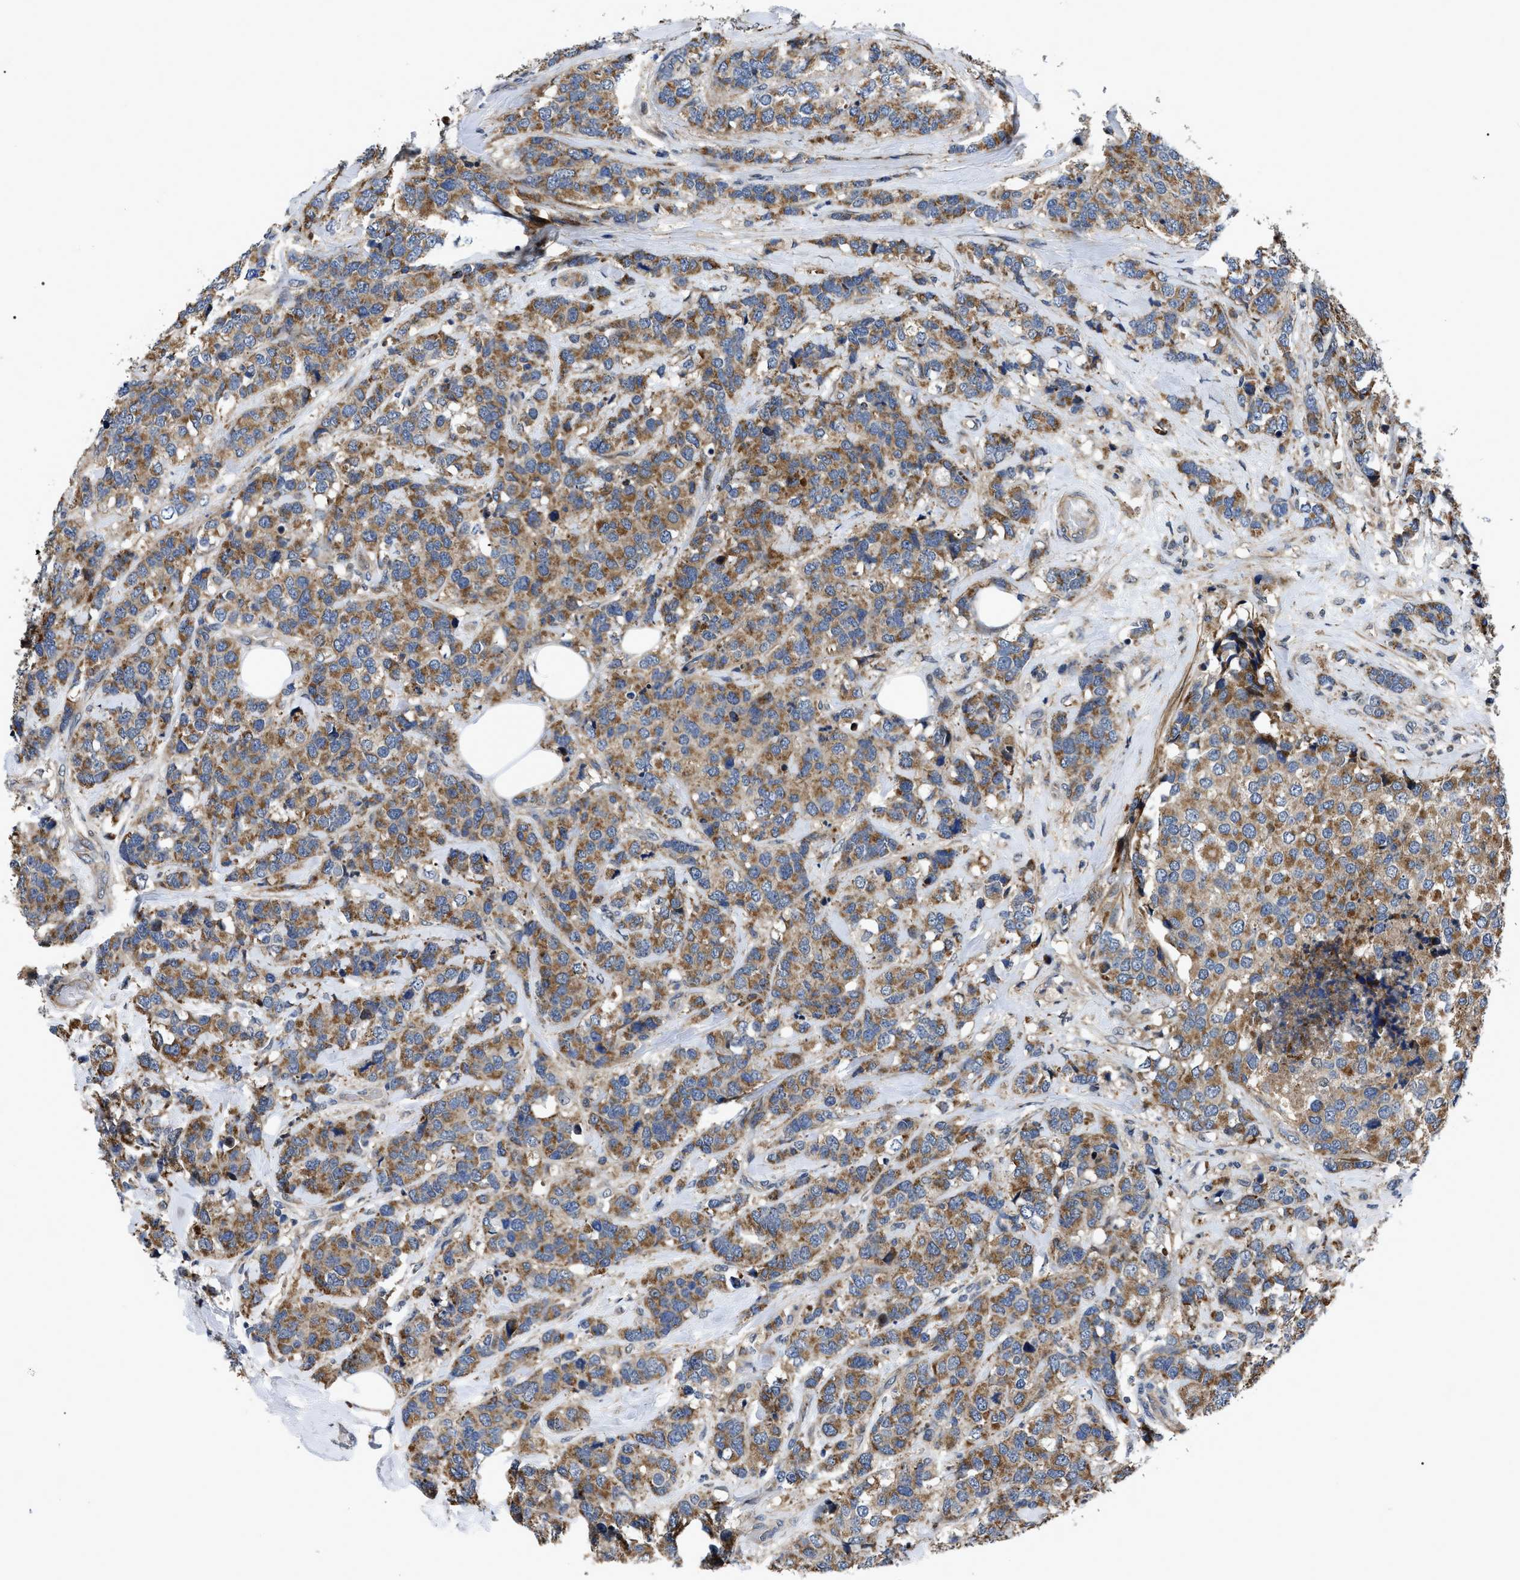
{"staining": {"intensity": "moderate", "quantity": ">75%", "location": "cytoplasmic/membranous"}, "tissue": "breast cancer", "cell_type": "Tumor cells", "image_type": "cancer", "snomed": [{"axis": "morphology", "description": "Lobular carcinoma"}, {"axis": "topography", "description": "Breast"}], "caption": "Human breast lobular carcinoma stained with a protein marker shows moderate staining in tumor cells.", "gene": "PPWD1", "patient": {"sex": "female", "age": 59}}